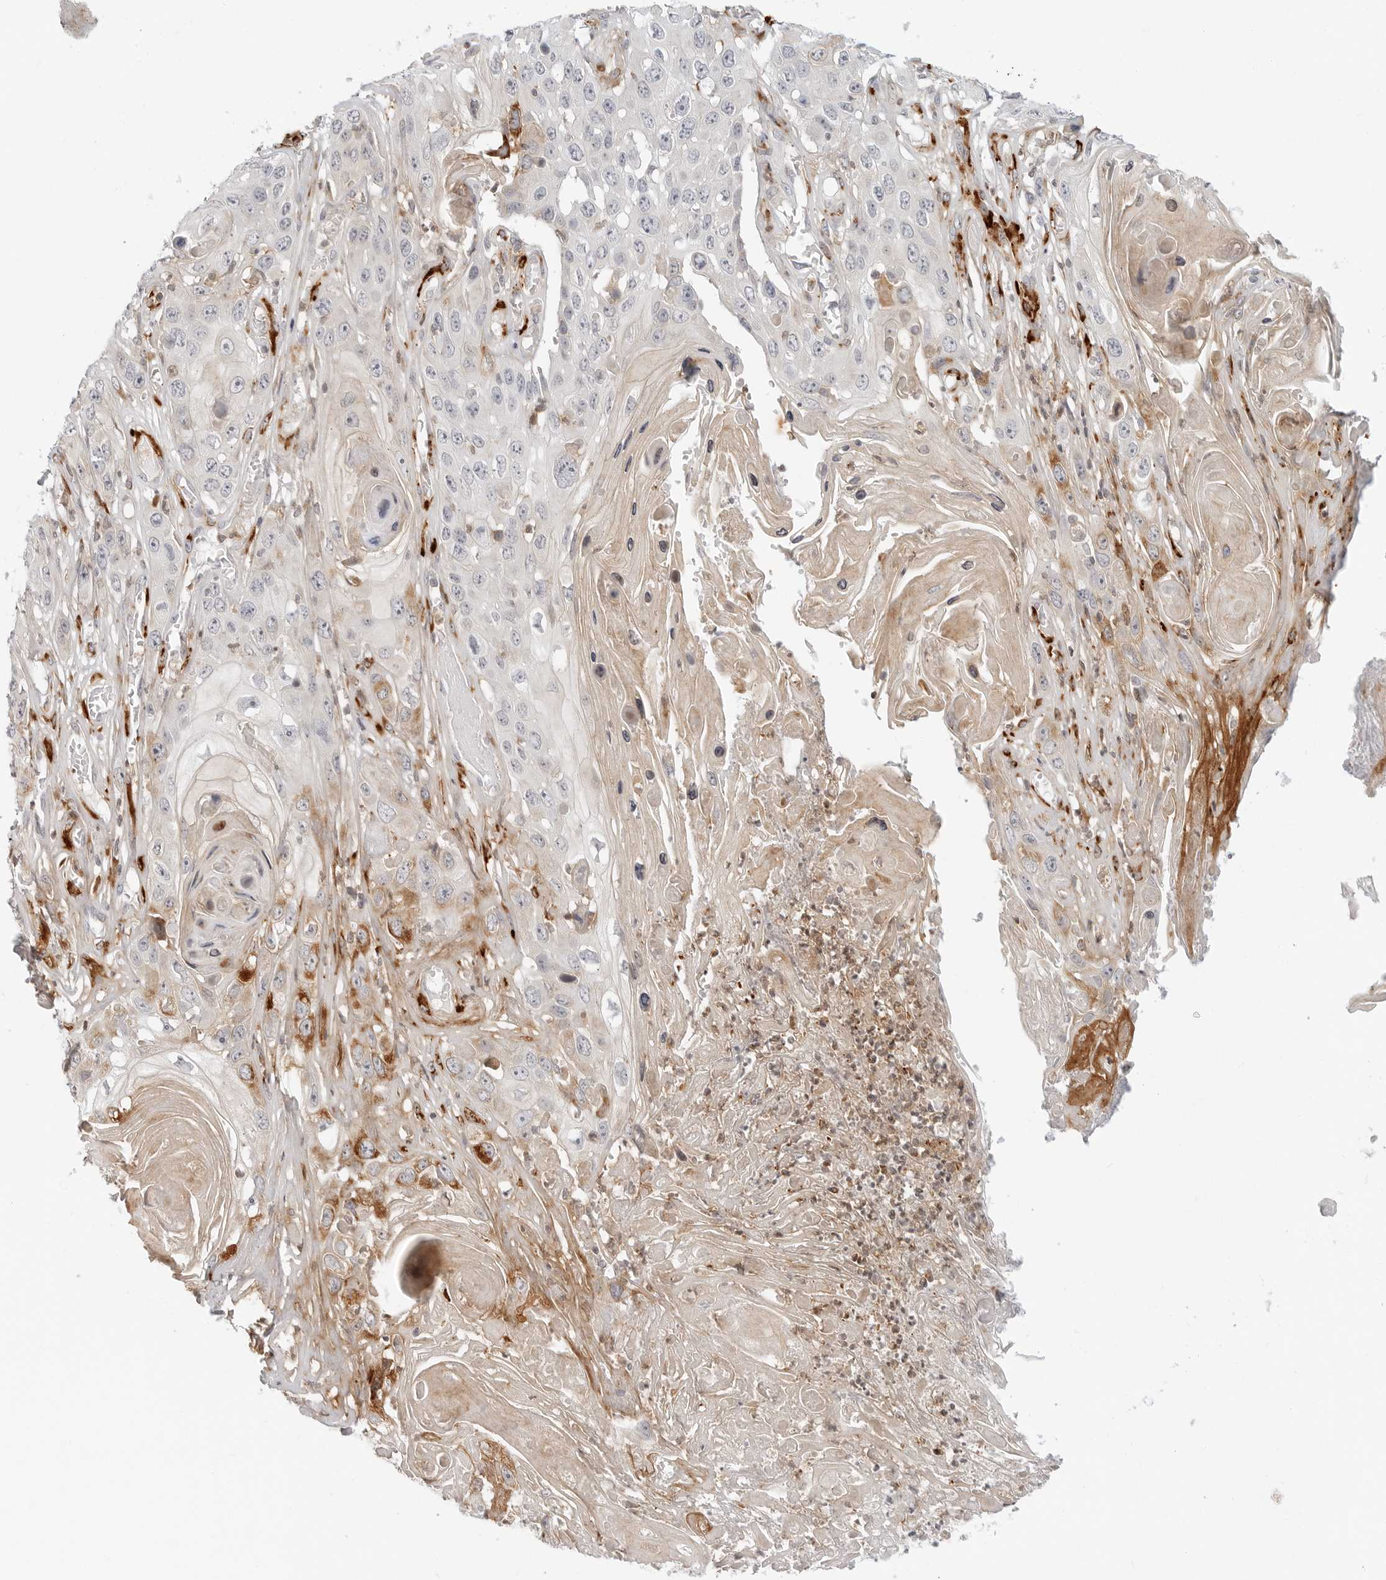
{"staining": {"intensity": "moderate", "quantity": "<25%", "location": "cytoplasmic/membranous"}, "tissue": "skin cancer", "cell_type": "Tumor cells", "image_type": "cancer", "snomed": [{"axis": "morphology", "description": "Squamous cell carcinoma, NOS"}, {"axis": "topography", "description": "Skin"}], "caption": "There is low levels of moderate cytoplasmic/membranous positivity in tumor cells of skin cancer (squamous cell carcinoma), as demonstrated by immunohistochemical staining (brown color).", "gene": "C1QTNF1", "patient": {"sex": "male", "age": 55}}